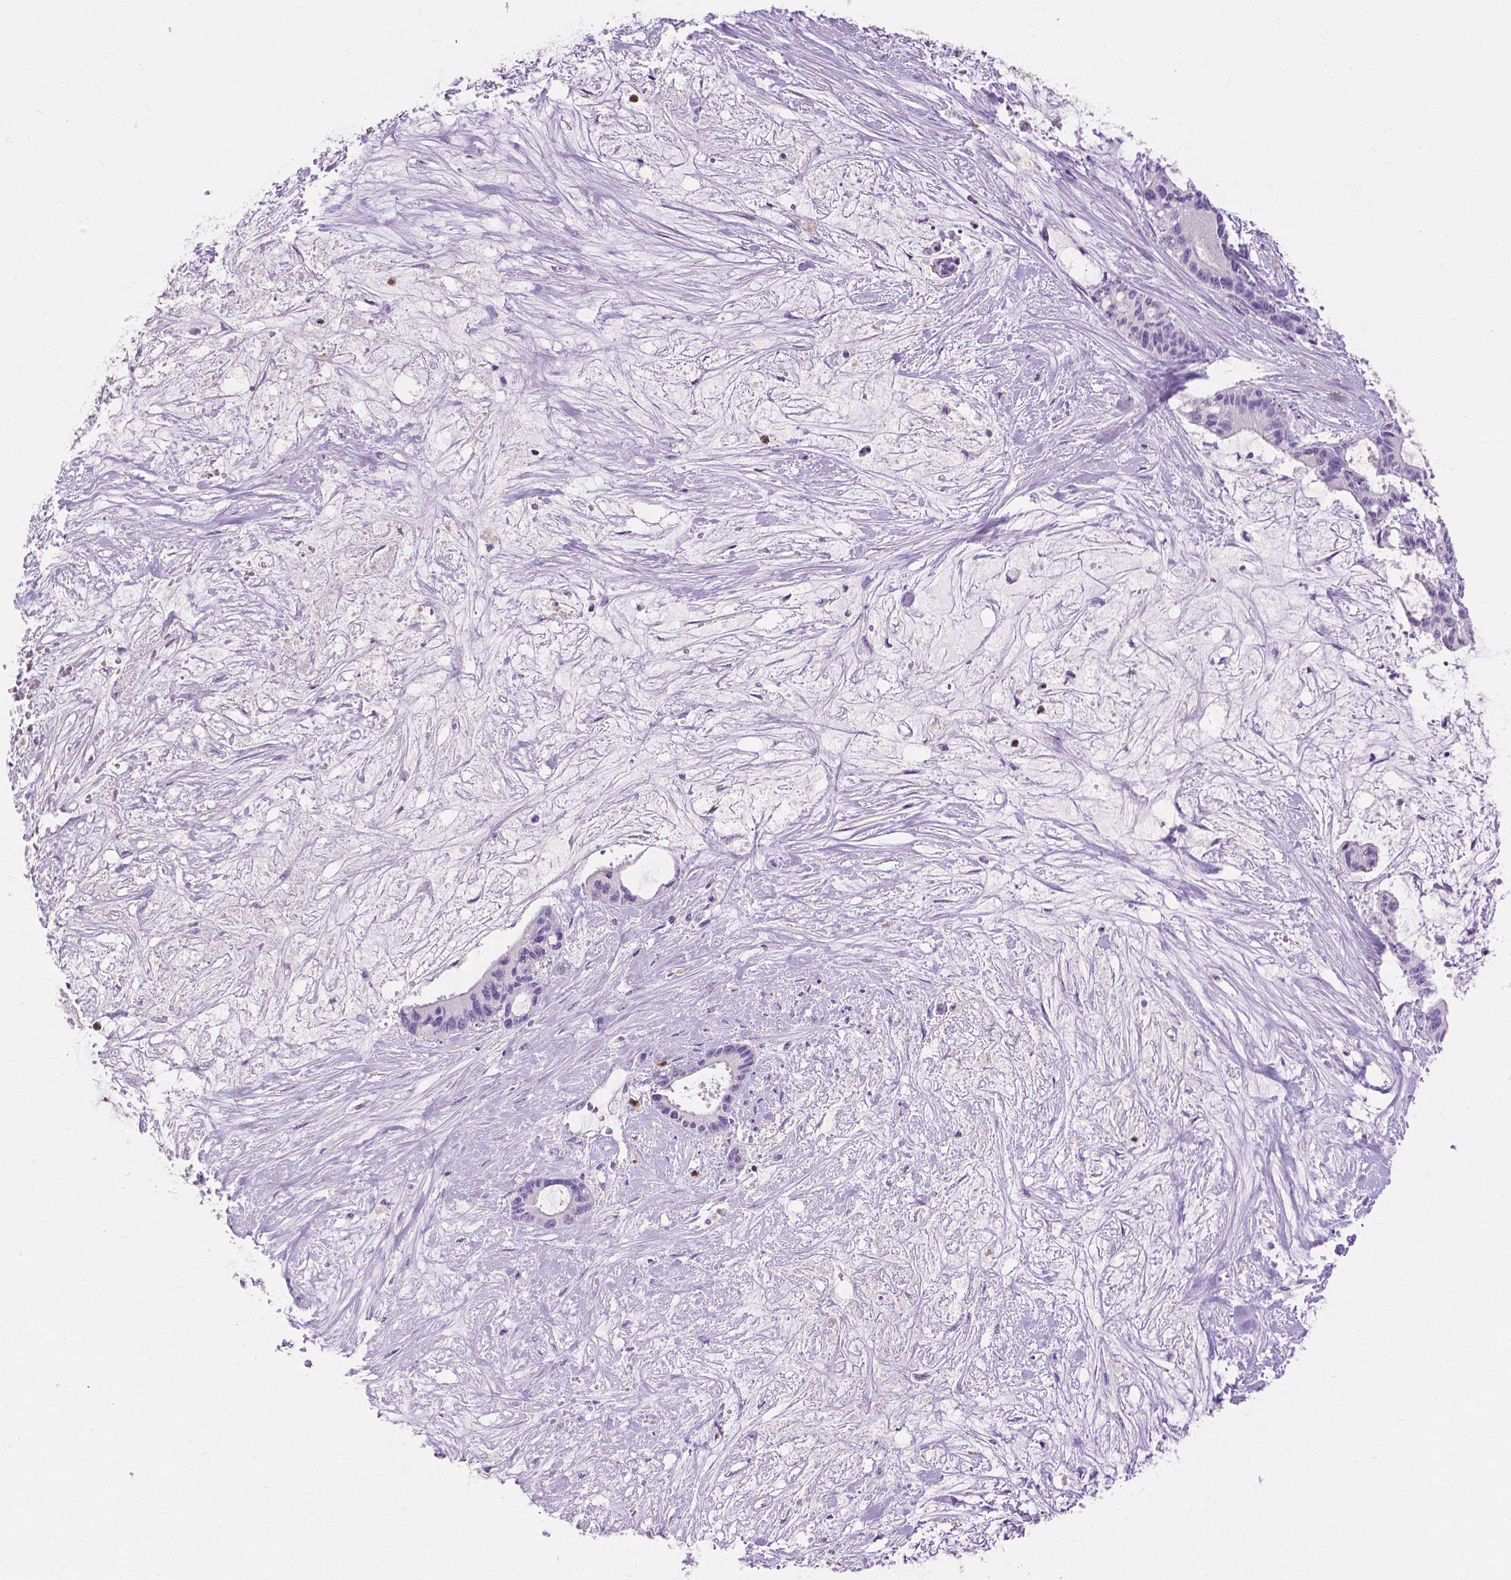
{"staining": {"intensity": "negative", "quantity": "none", "location": "none"}, "tissue": "liver cancer", "cell_type": "Tumor cells", "image_type": "cancer", "snomed": [{"axis": "morphology", "description": "Normal tissue, NOS"}, {"axis": "morphology", "description": "Cholangiocarcinoma"}, {"axis": "topography", "description": "Liver"}, {"axis": "topography", "description": "Peripheral nerve tissue"}], "caption": "A micrograph of liver cholangiocarcinoma stained for a protein demonstrates no brown staining in tumor cells.", "gene": "CXCR2", "patient": {"sex": "female", "age": 73}}